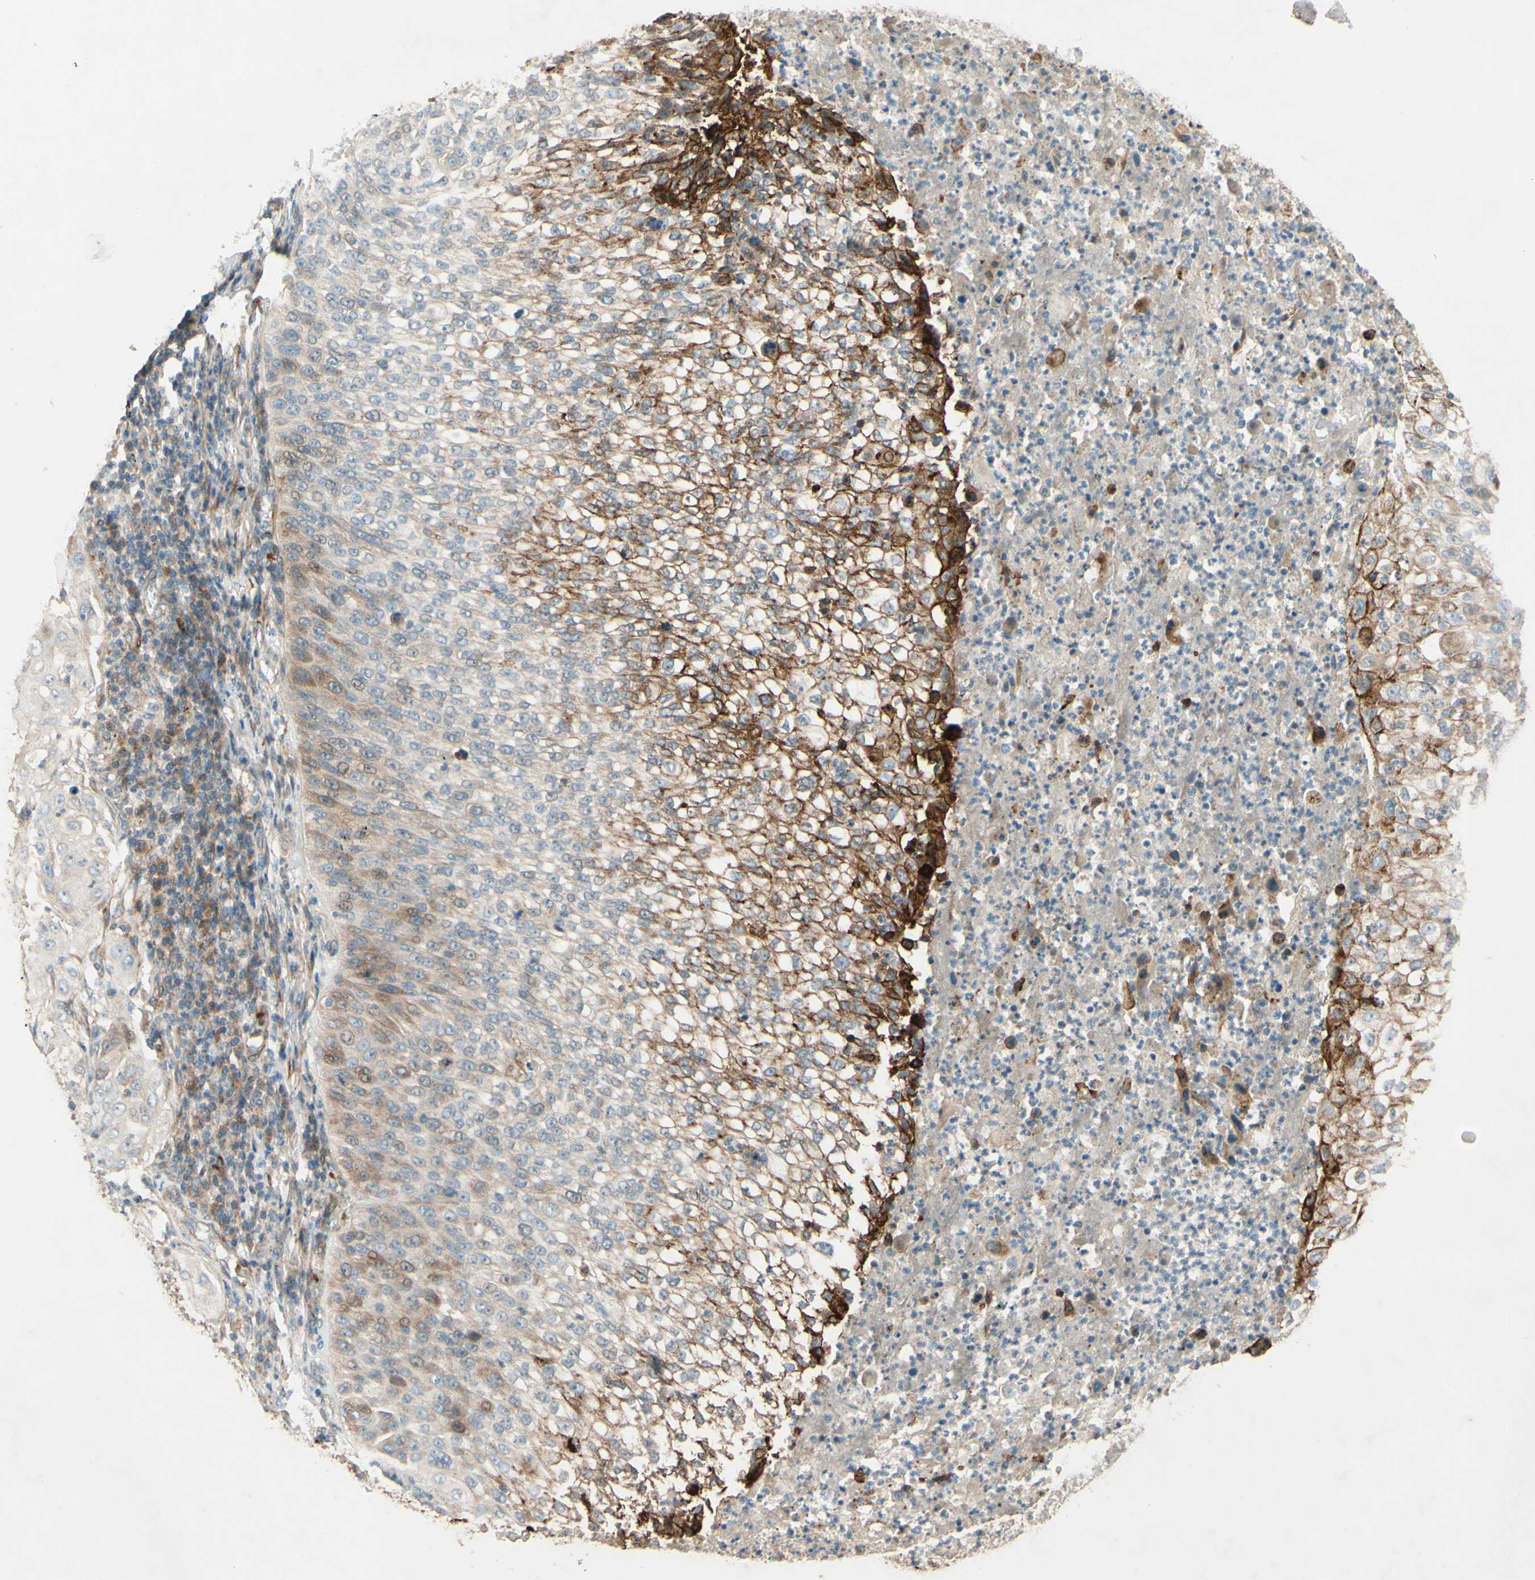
{"staining": {"intensity": "strong", "quantity": "25%-75%", "location": "cytoplasmic/membranous"}, "tissue": "lung cancer", "cell_type": "Tumor cells", "image_type": "cancer", "snomed": [{"axis": "morphology", "description": "Inflammation, NOS"}, {"axis": "morphology", "description": "Squamous cell carcinoma, NOS"}, {"axis": "topography", "description": "Lymph node"}, {"axis": "topography", "description": "Soft tissue"}, {"axis": "topography", "description": "Lung"}], "caption": "An immunohistochemistry (IHC) photomicrograph of neoplastic tissue is shown. Protein staining in brown highlights strong cytoplasmic/membranous positivity in squamous cell carcinoma (lung) within tumor cells.", "gene": "ADAM17", "patient": {"sex": "male", "age": 66}}